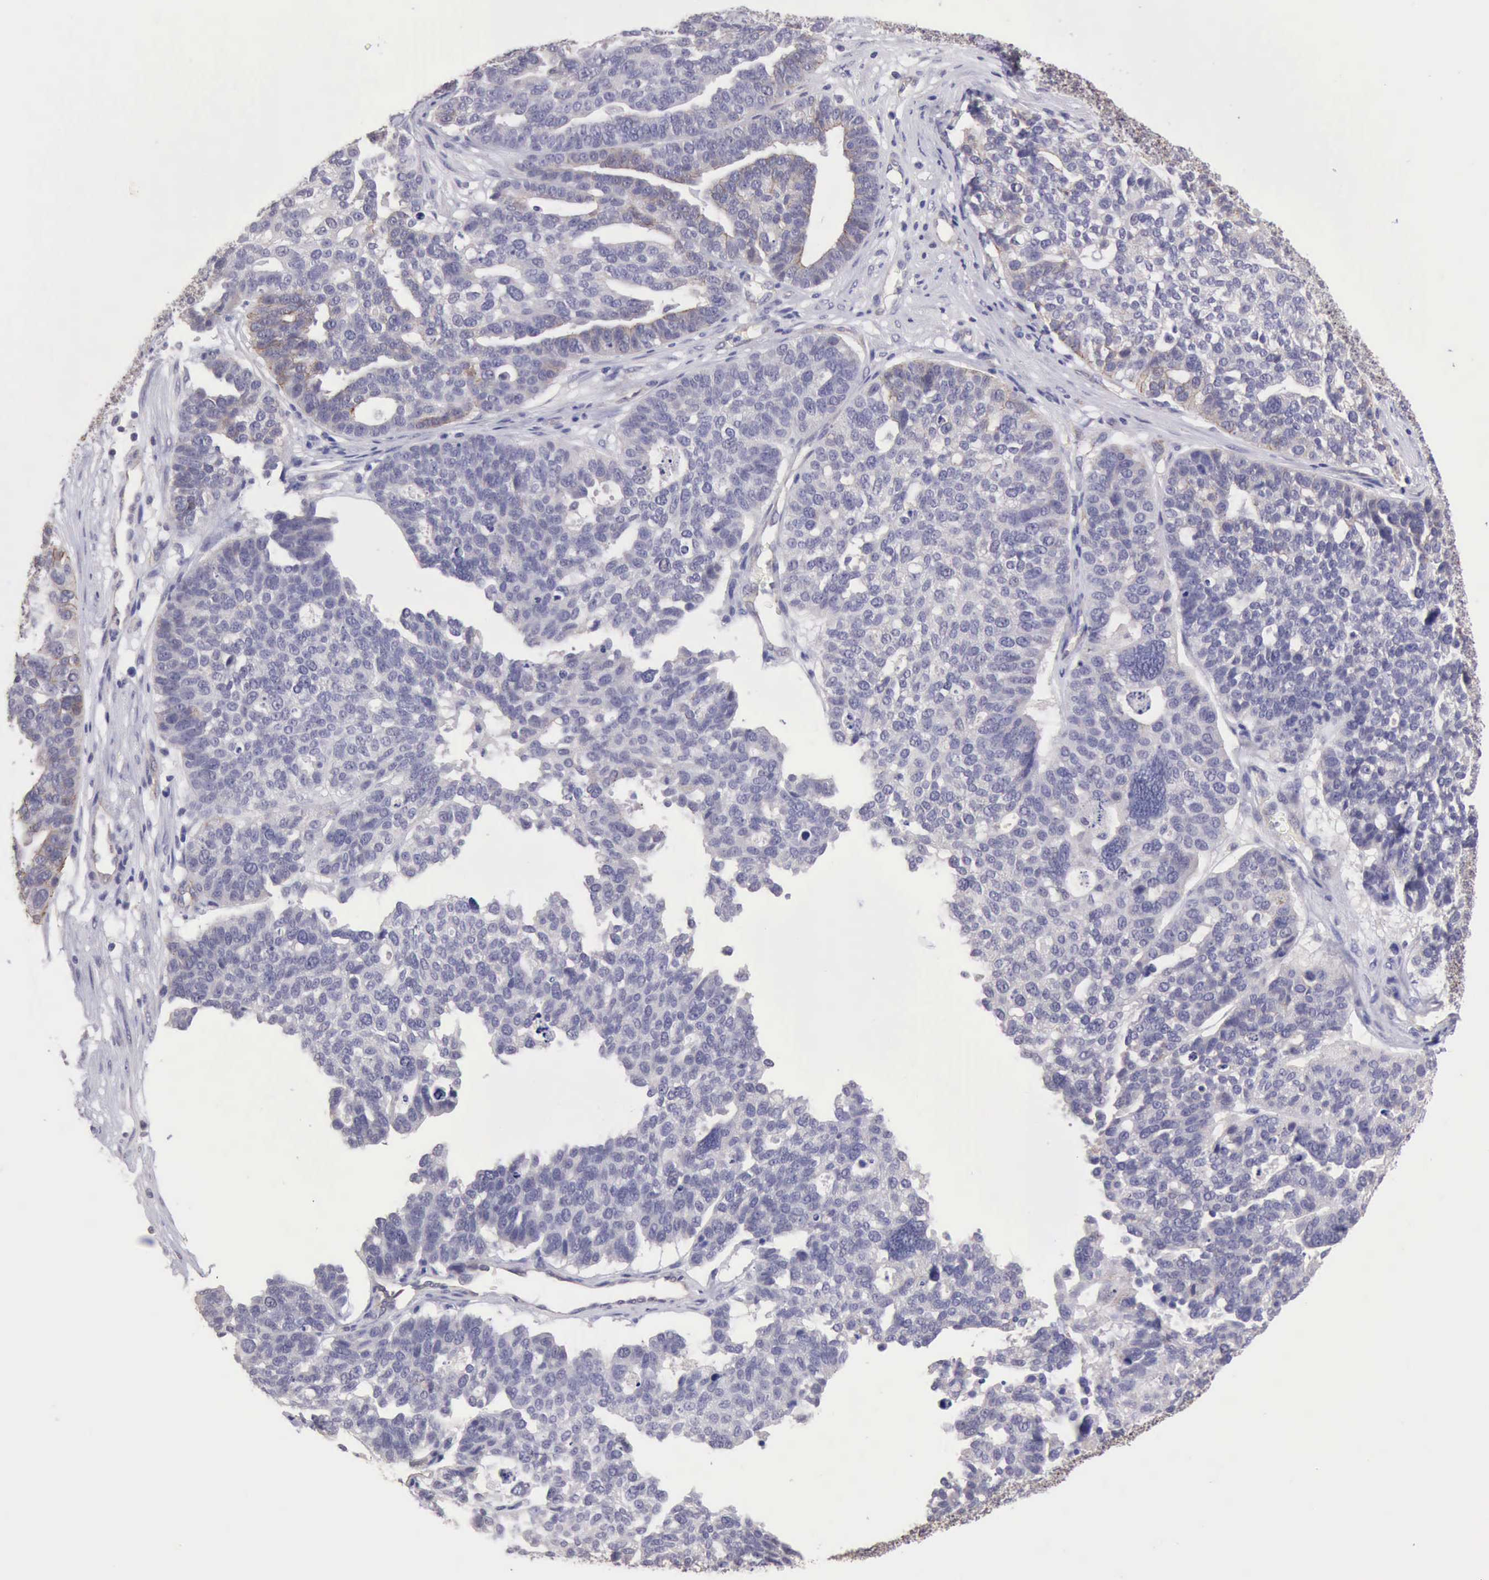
{"staining": {"intensity": "weak", "quantity": "<25%", "location": "cytoplasmic/membranous"}, "tissue": "ovarian cancer", "cell_type": "Tumor cells", "image_type": "cancer", "snomed": [{"axis": "morphology", "description": "Cystadenocarcinoma, serous, NOS"}, {"axis": "topography", "description": "Ovary"}], "caption": "This is a photomicrograph of immunohistochemistry (IHC) staining of ovarian cancer, which shows no staining in tumor cells.", "gene": "KCND1", "patient": {"sex": "female", "age": 59}}